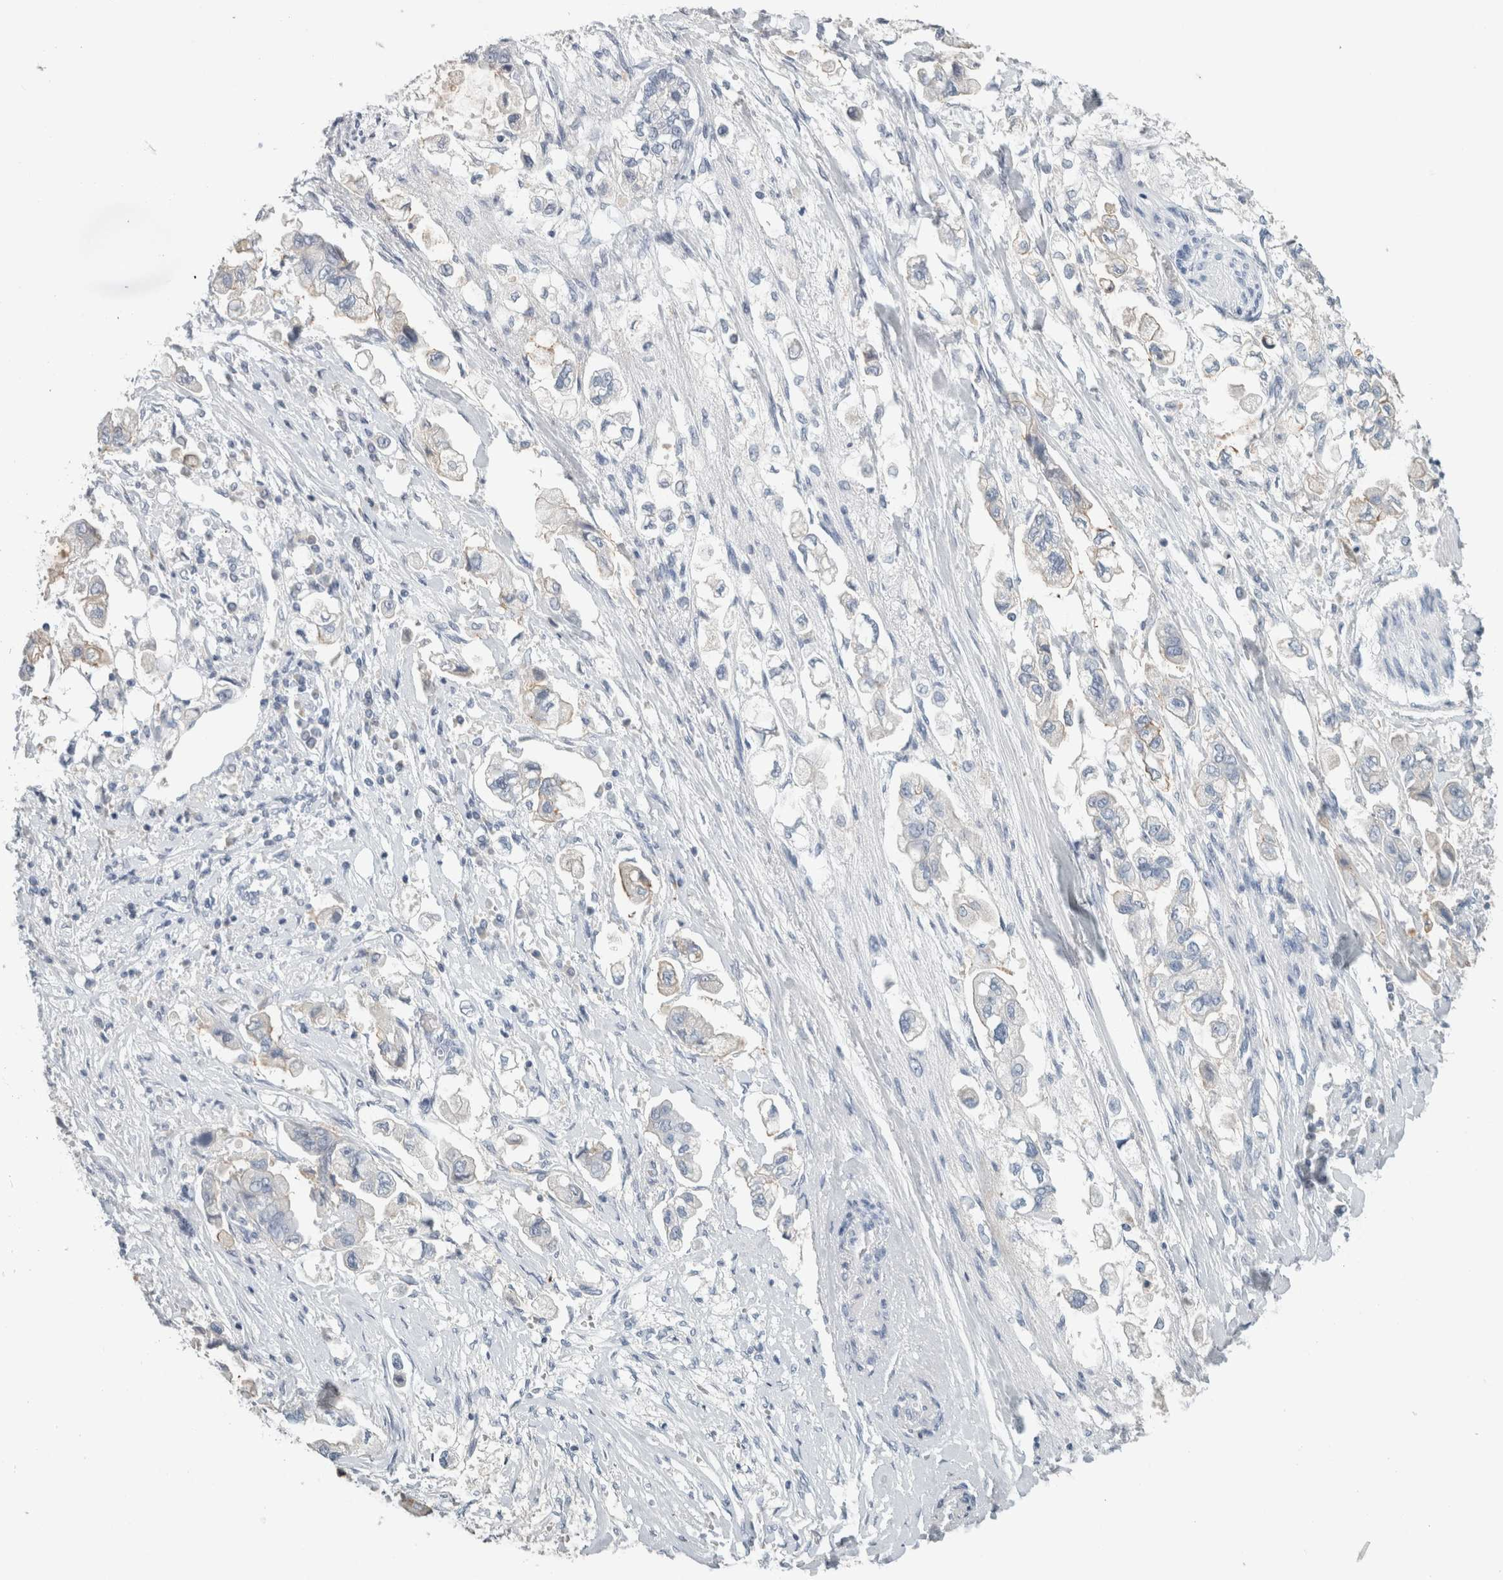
{"staining": {"intensity": "moderate", "quantity": "<25%", "location": "cytoplasmic/membranous"}, "tissue": "stomach cancer", "cell_type": "Tumor cells", "image_type": "cancer", "snomed": [{"axis": "morphology", "description": "Adenocarcinoma, NOS"}, {"axis": "topography", "description": "Stomach"}], "caption": "Protein staining demonstrates moderate cytoplasmic/membranous expression in approximately <25% of tumor cells in stomach adenocarcinoma. (DAB (3,3'-diaminobenzidine) = brown stain, brightfield microscopy at high magnification).", "gene": "TSPAN8", "patient": {"sex": "male", "age": 62}}